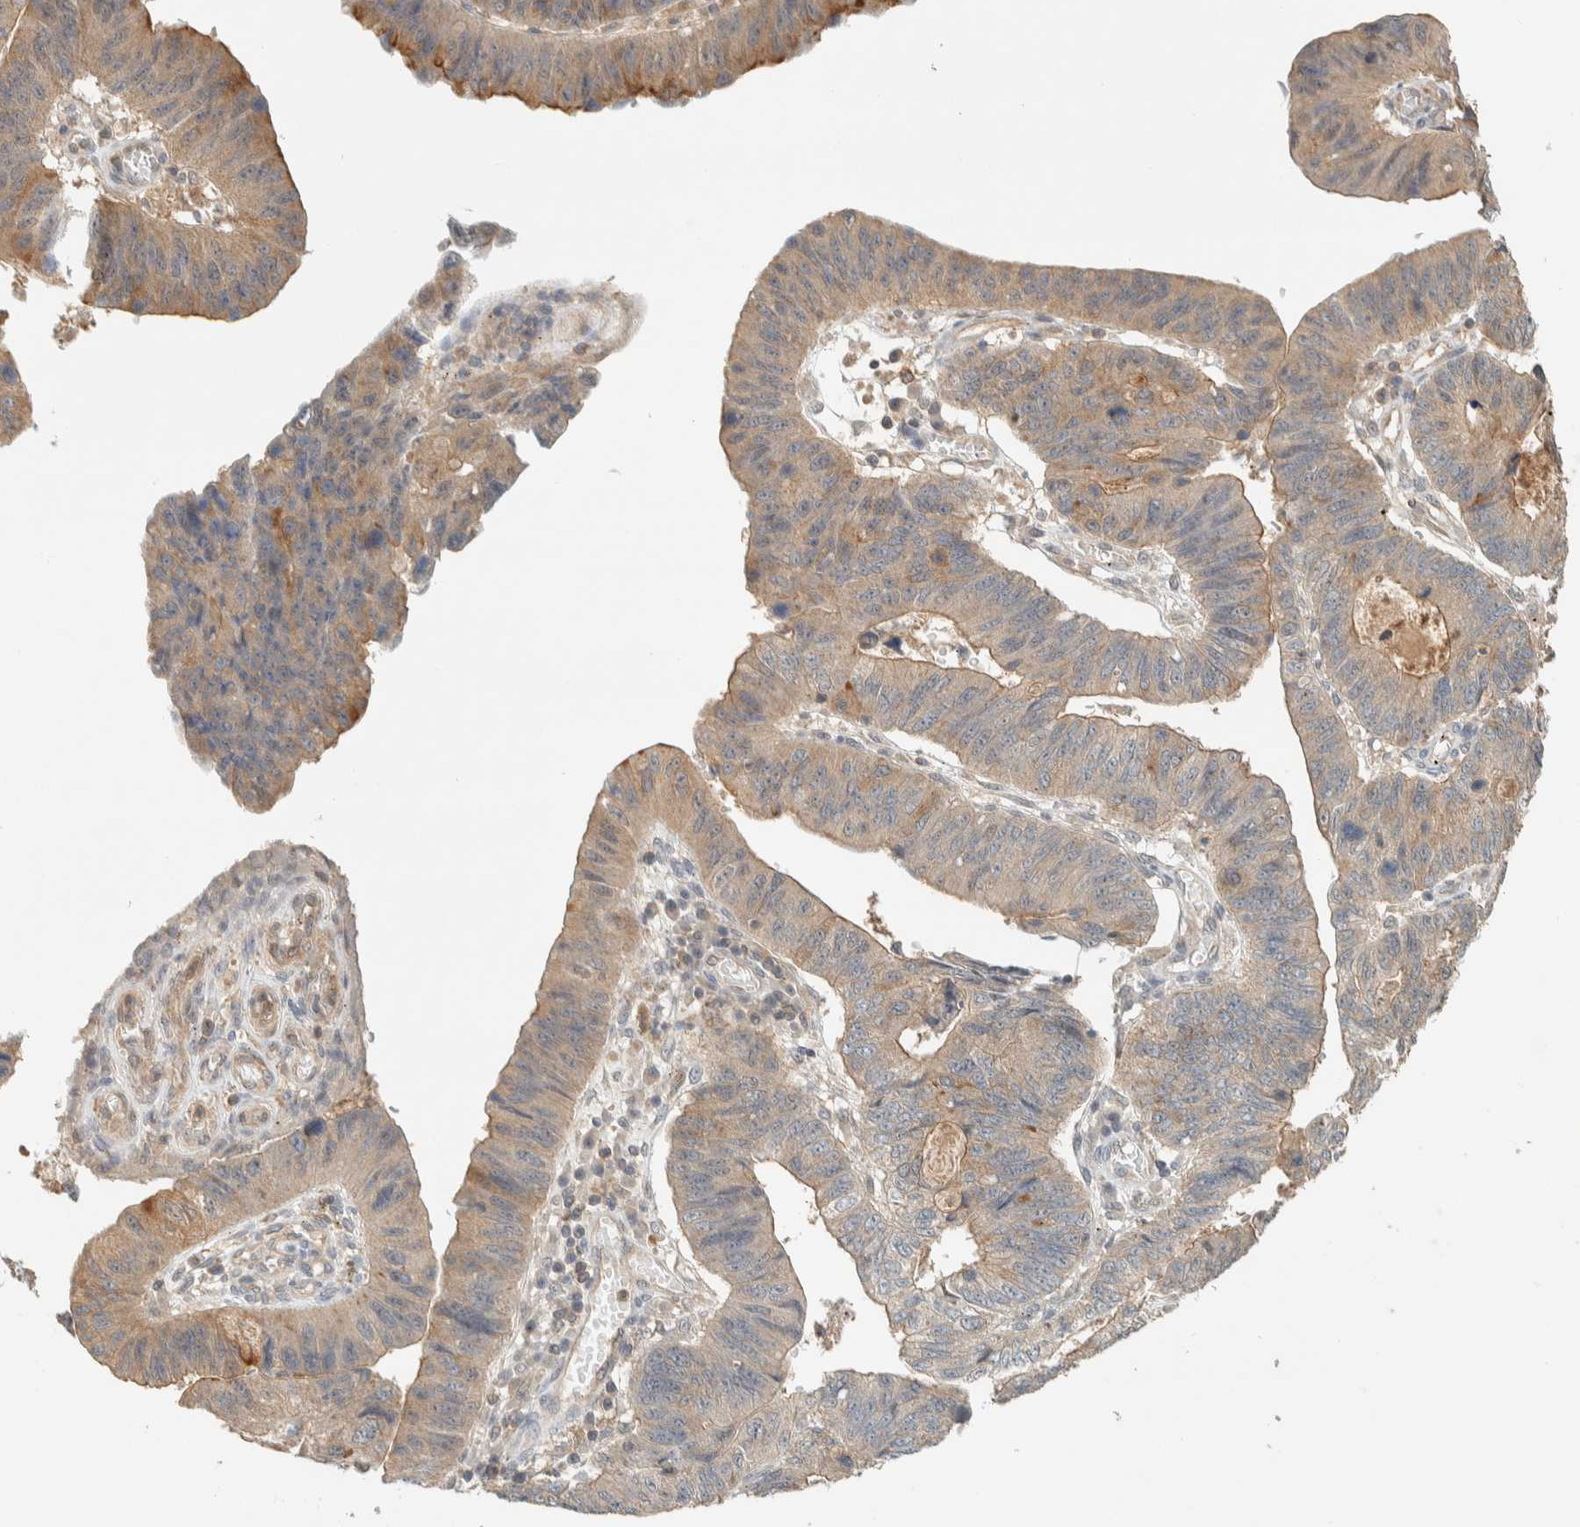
{"staining": {"intensity": "moderate", "quantity": "<25%", "location": "cytoplasmic/membranous"}, "tissue": "stomach cancer", "cell_type": "Tumor cells", "image_type": "cancer", "snomed": [{"axis": "morphology", "description": "Adenocarcinoma, NOS"}, {"axis": "topography", "description": "Stomach"}], "caption": "The histopathology image displays staining of stomach cancer (adenocarcinoma), revealing moderate cytoplasmic/membranous protein staining (brown color) within tumor cells.", "gene": "RAB11FIP1", "patient": {"sex": "male", "age": 59}}